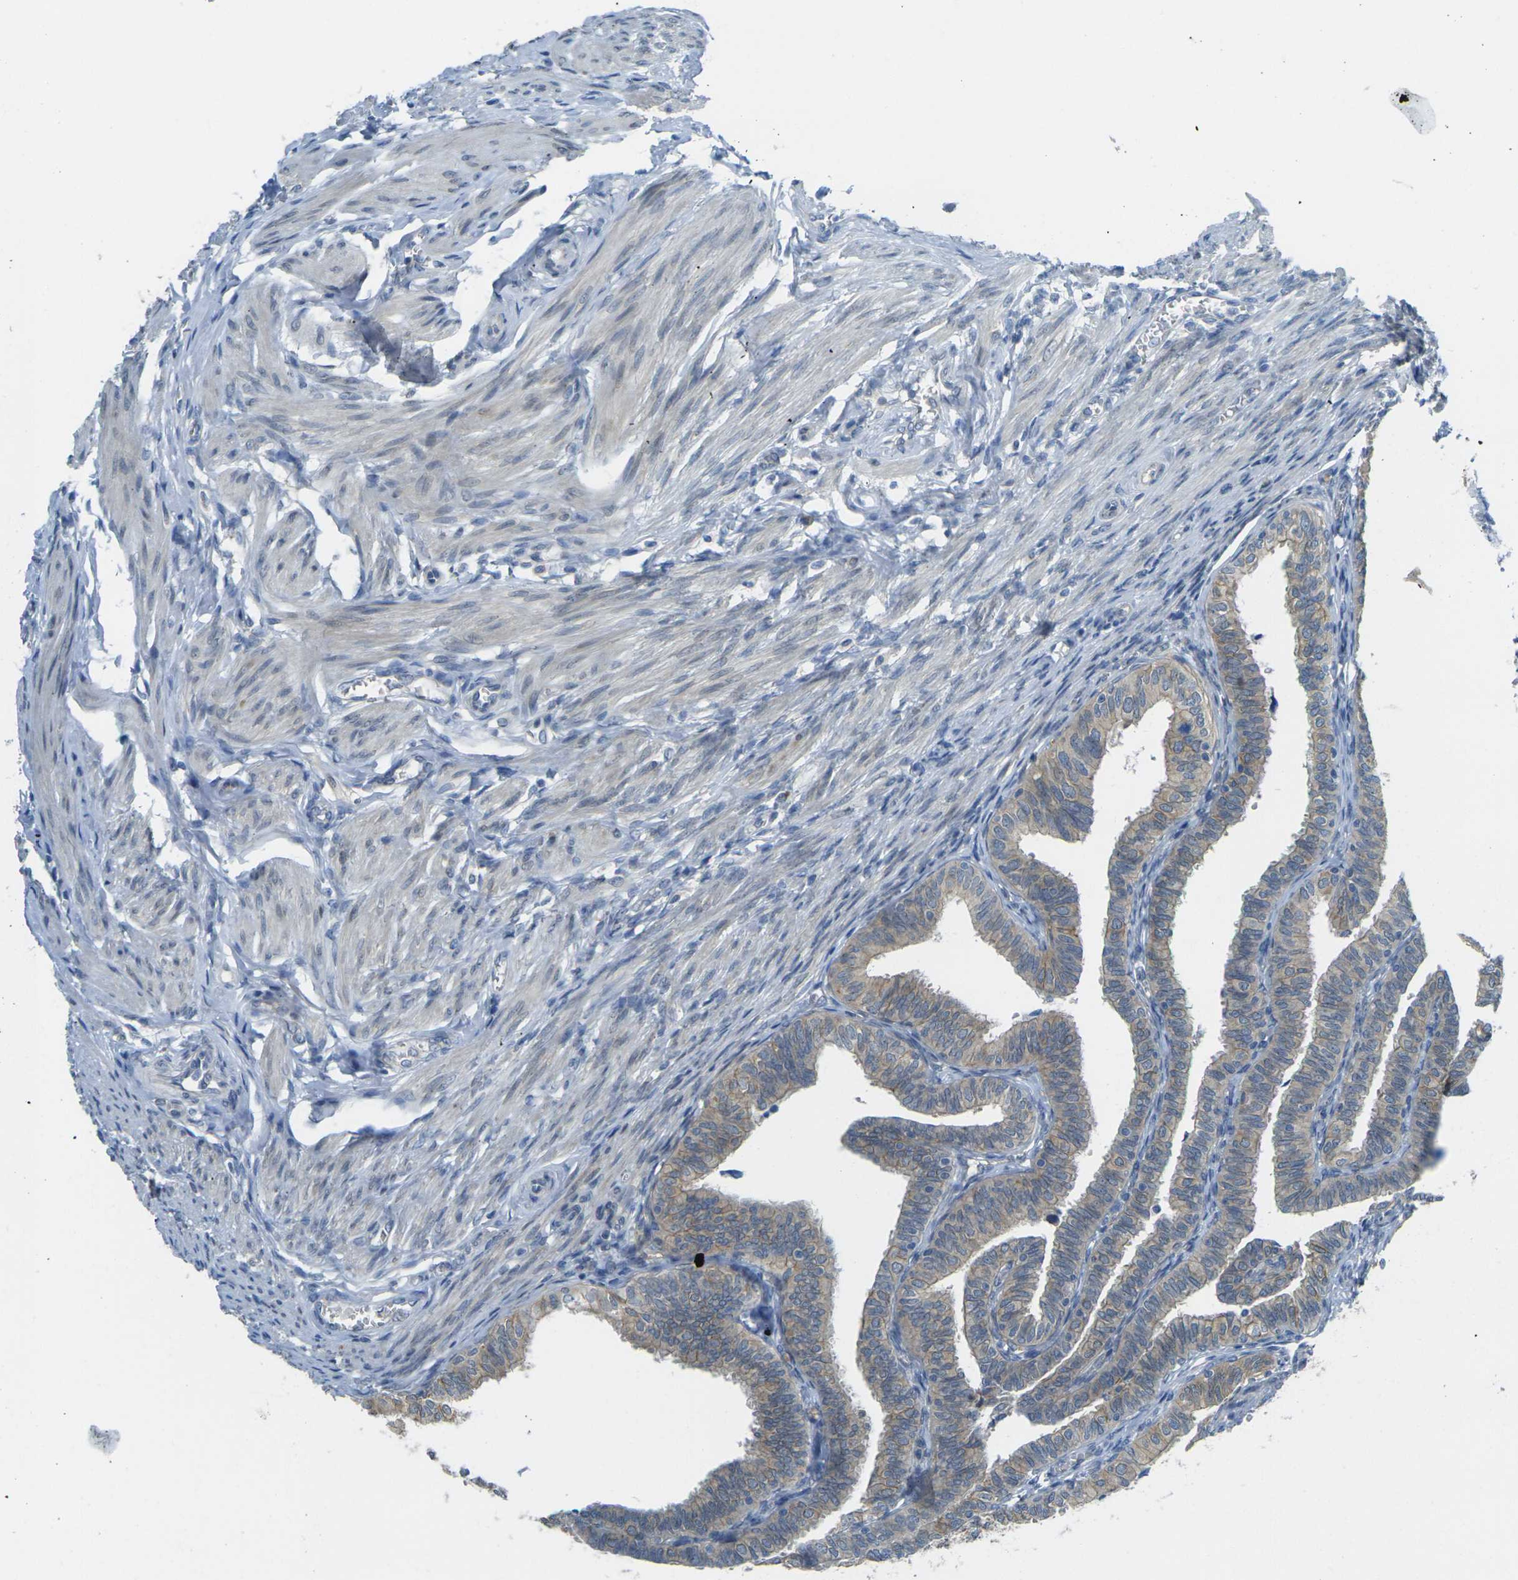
{"staining": {"intensity": "strong", "quantity": ">75%", "location": "cytoplasmic/membranous"}, "tissue": "fallopian tube", "cell_type": "Glandular cells", "image_type": "normal", "snomed": [{"axis": "morphology", "description": "Normal tissue, NOS"}, {"axis": "topography", "description": "Fallopian tube"}], "caption": "Approximately >75% of glandular cells in unremarkable human fallopian tube show strong cytoplasmic/membranous protein expression as visualized by brown immunohistochemical staining.", "gene": "RHBDD1", "patient": {"sex": "female", "age": 46}}